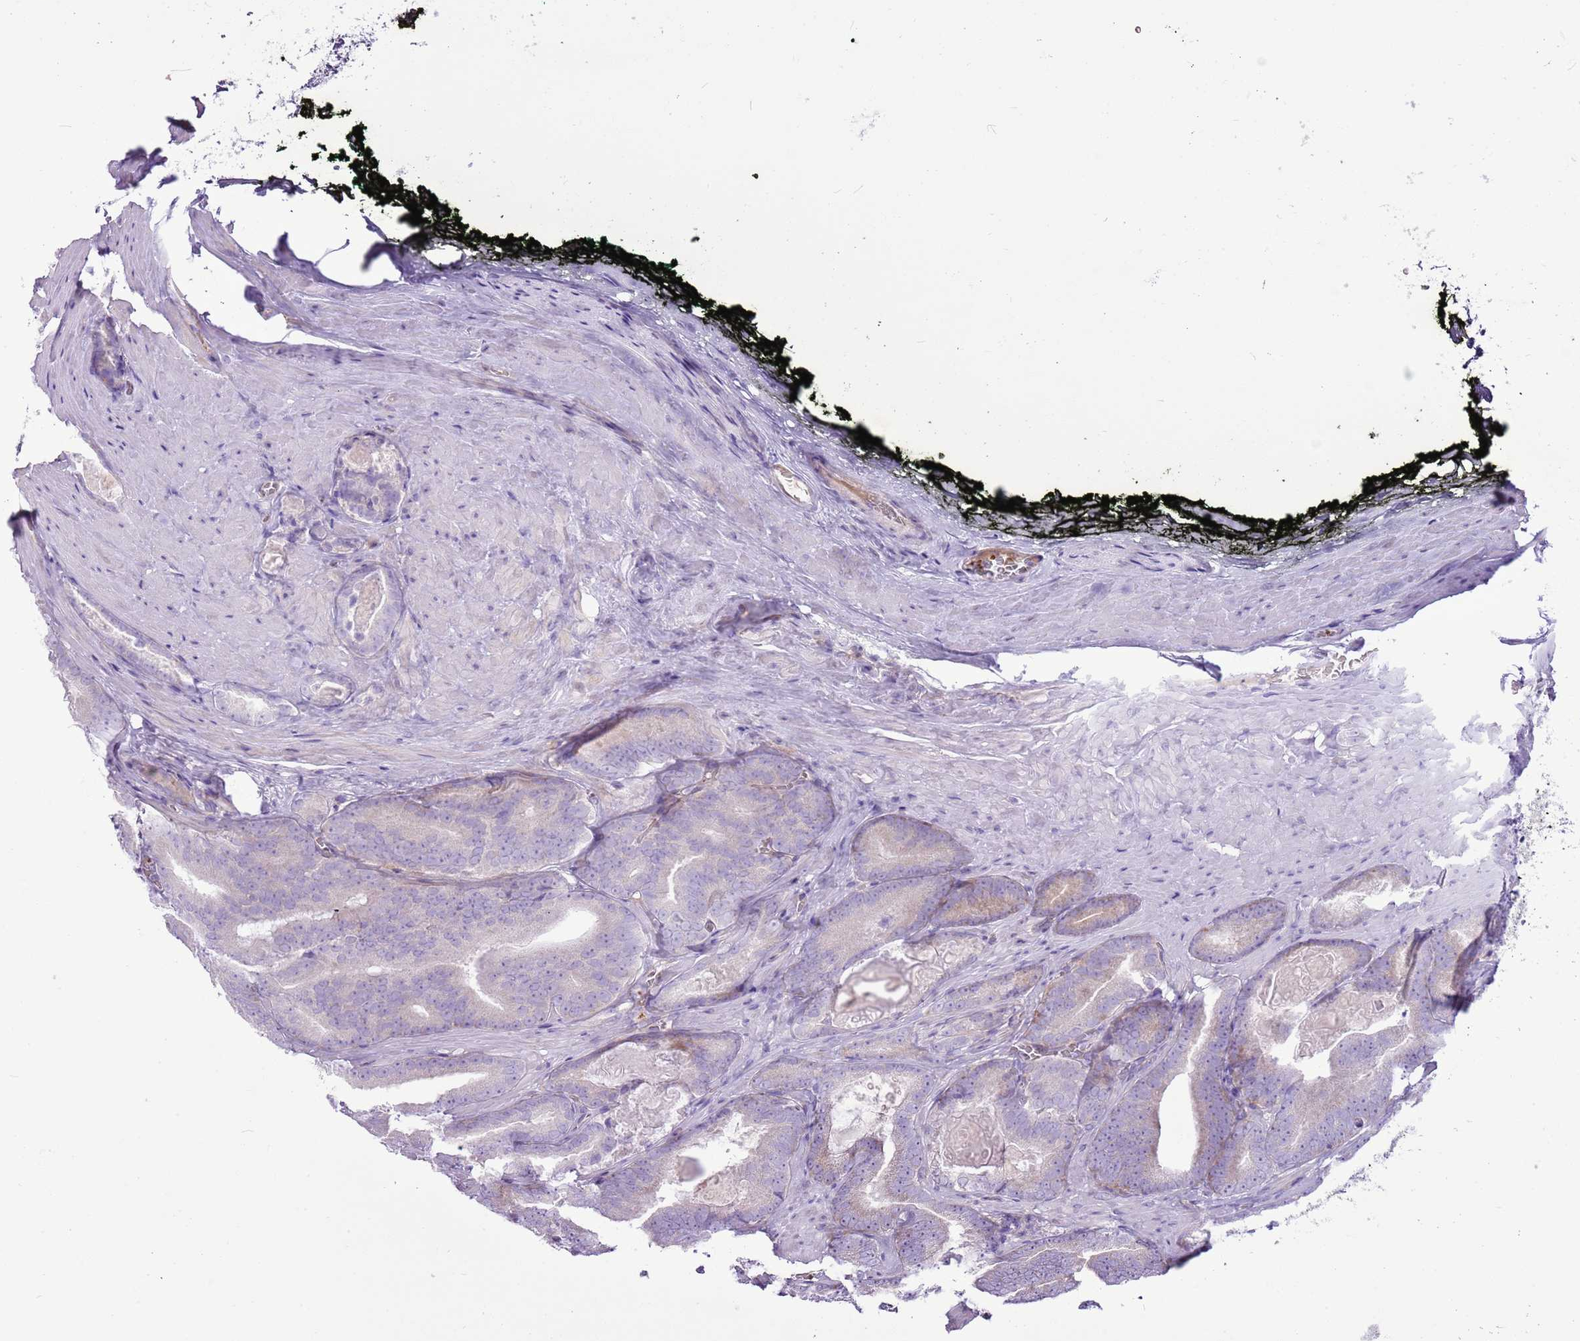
{"staining": {"intensity": "weak", "quantity": "25%-75%", "location": "cytoplasmic/membranous"}, "tissue": "prostate cancer", "cell_type": "Tumor cells", "image_type": "cancer", "snomed": [{"axis": "morphology", "description": "Adenocarcinoma, High grade"}, {"axis": "topography", "description": "Prostate"}], "caption": "Tumor cells reveal weak cytoplasmic/membranous expression in about 25%-75% of cells in adenocarcinoma (high-grade) (prostate). (DAB (3,3'-diaminobenzidine) = brown stain, brightfield microscopy at high magnification).", "gene": "CHAC2", "patient": {"sex": "male", "age": 66}}